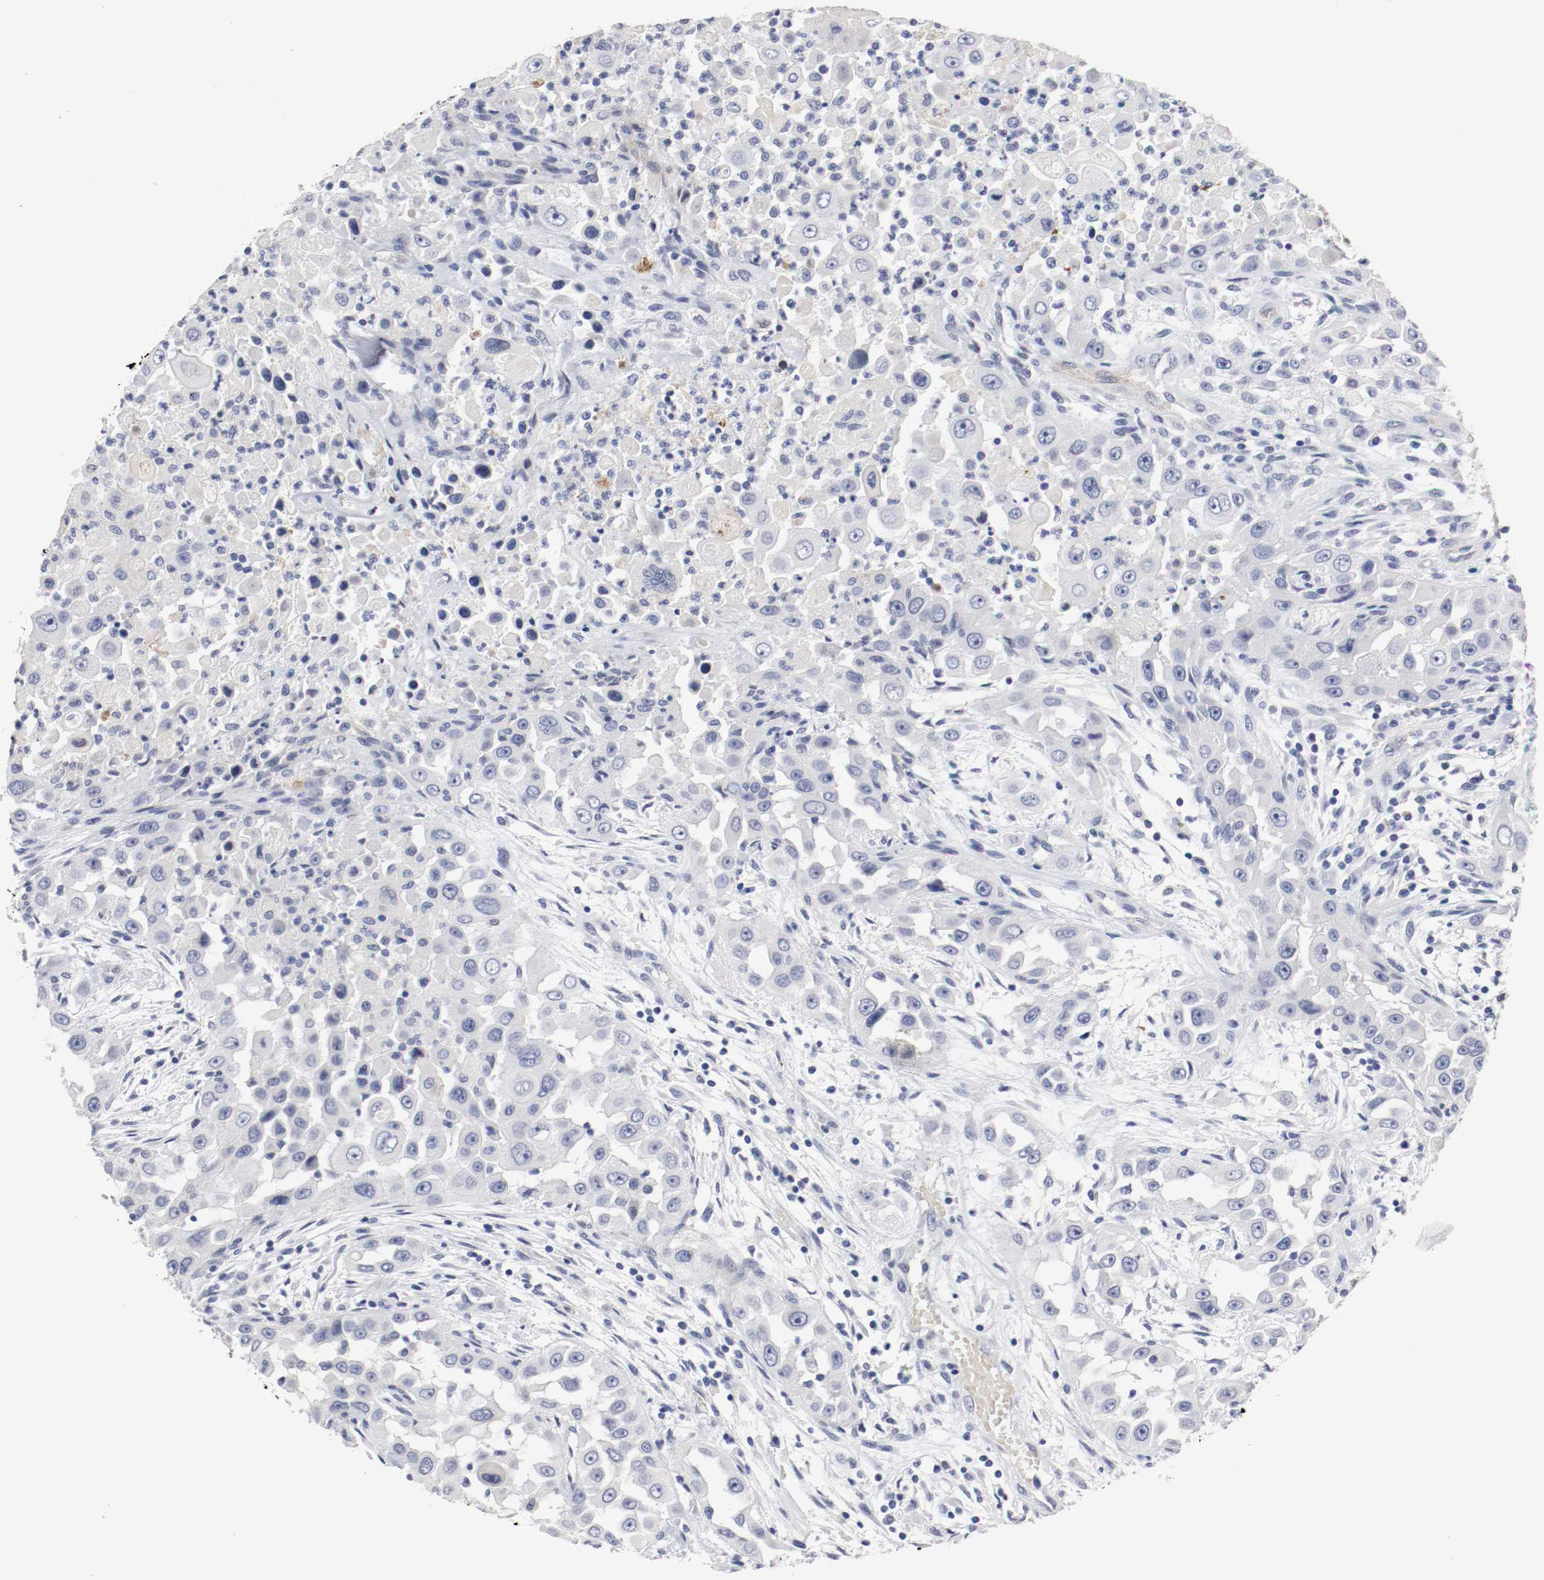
{"staining": {"intensity": "negative", "quantity": "none", "location": "none"}, "tissue": "head and neck cancer", "cell_type": "Tumor cells", "image_type": "cancer", "snomed": [{"axis": "morphology", "description": "Carcinoma, NOS"}, {"axis": "topography", "description": "Head-Neck"}], "caption": "Tumor cells are negative for protein expression in human head and neck cancer.", "gene": "KIT", "patient": {"sex": "male", "age": 87}}